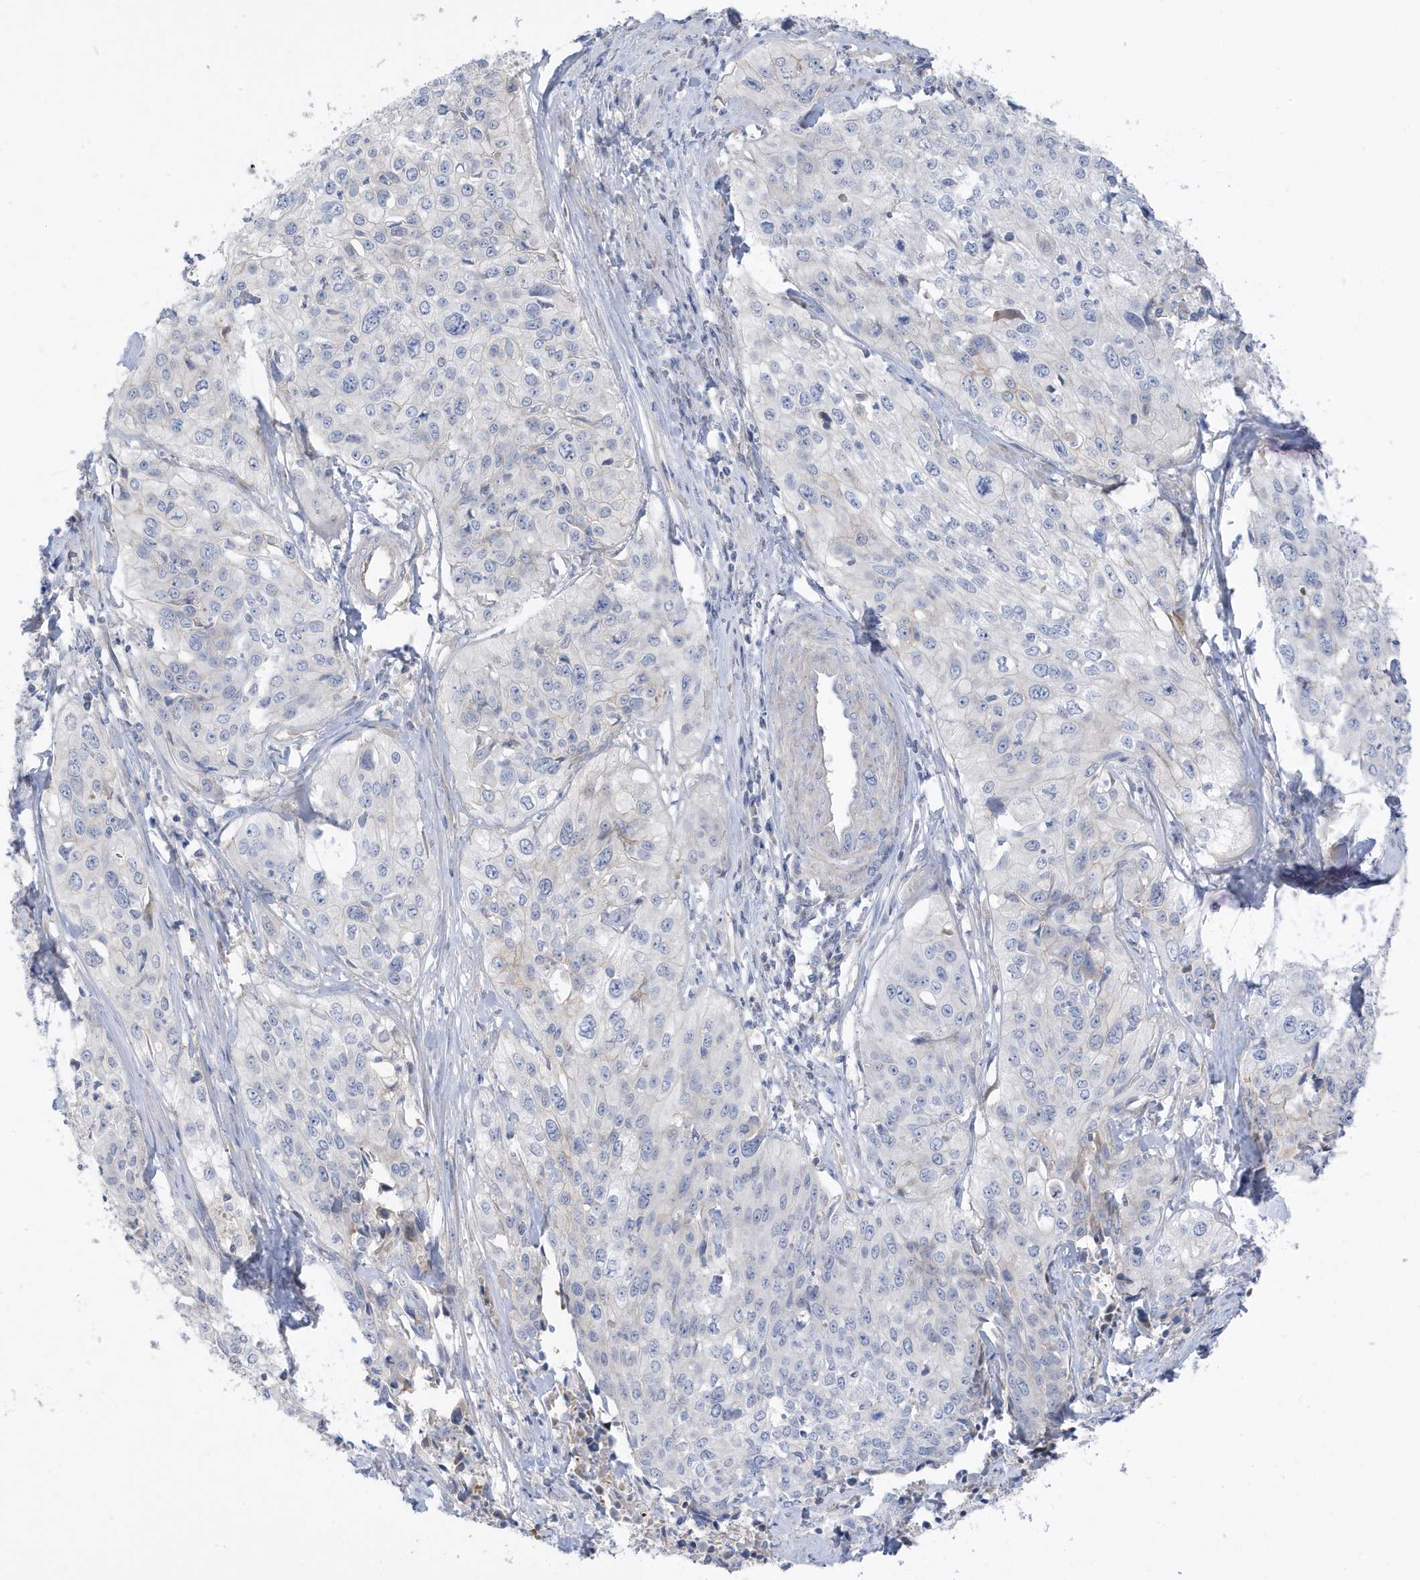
{"staining": {"intensity": "negative", "quantity": "none", "location": "none"}, "tissue": "cervical cancer", "cell_type": "Tumor cells", "image_type": "cancer", "snomed": [{"axis": "morphology", "description": "Squamous cell carcinoma, NOS"}, {"axis": "topography", "description": "Cervix"}], "caption": "The photomicrograph reveals no staining of tumor cells in squamous cell carcinoma (cervical).", "gene": "ATP13A5", "patient": {"sex": "female", "age": 31}}